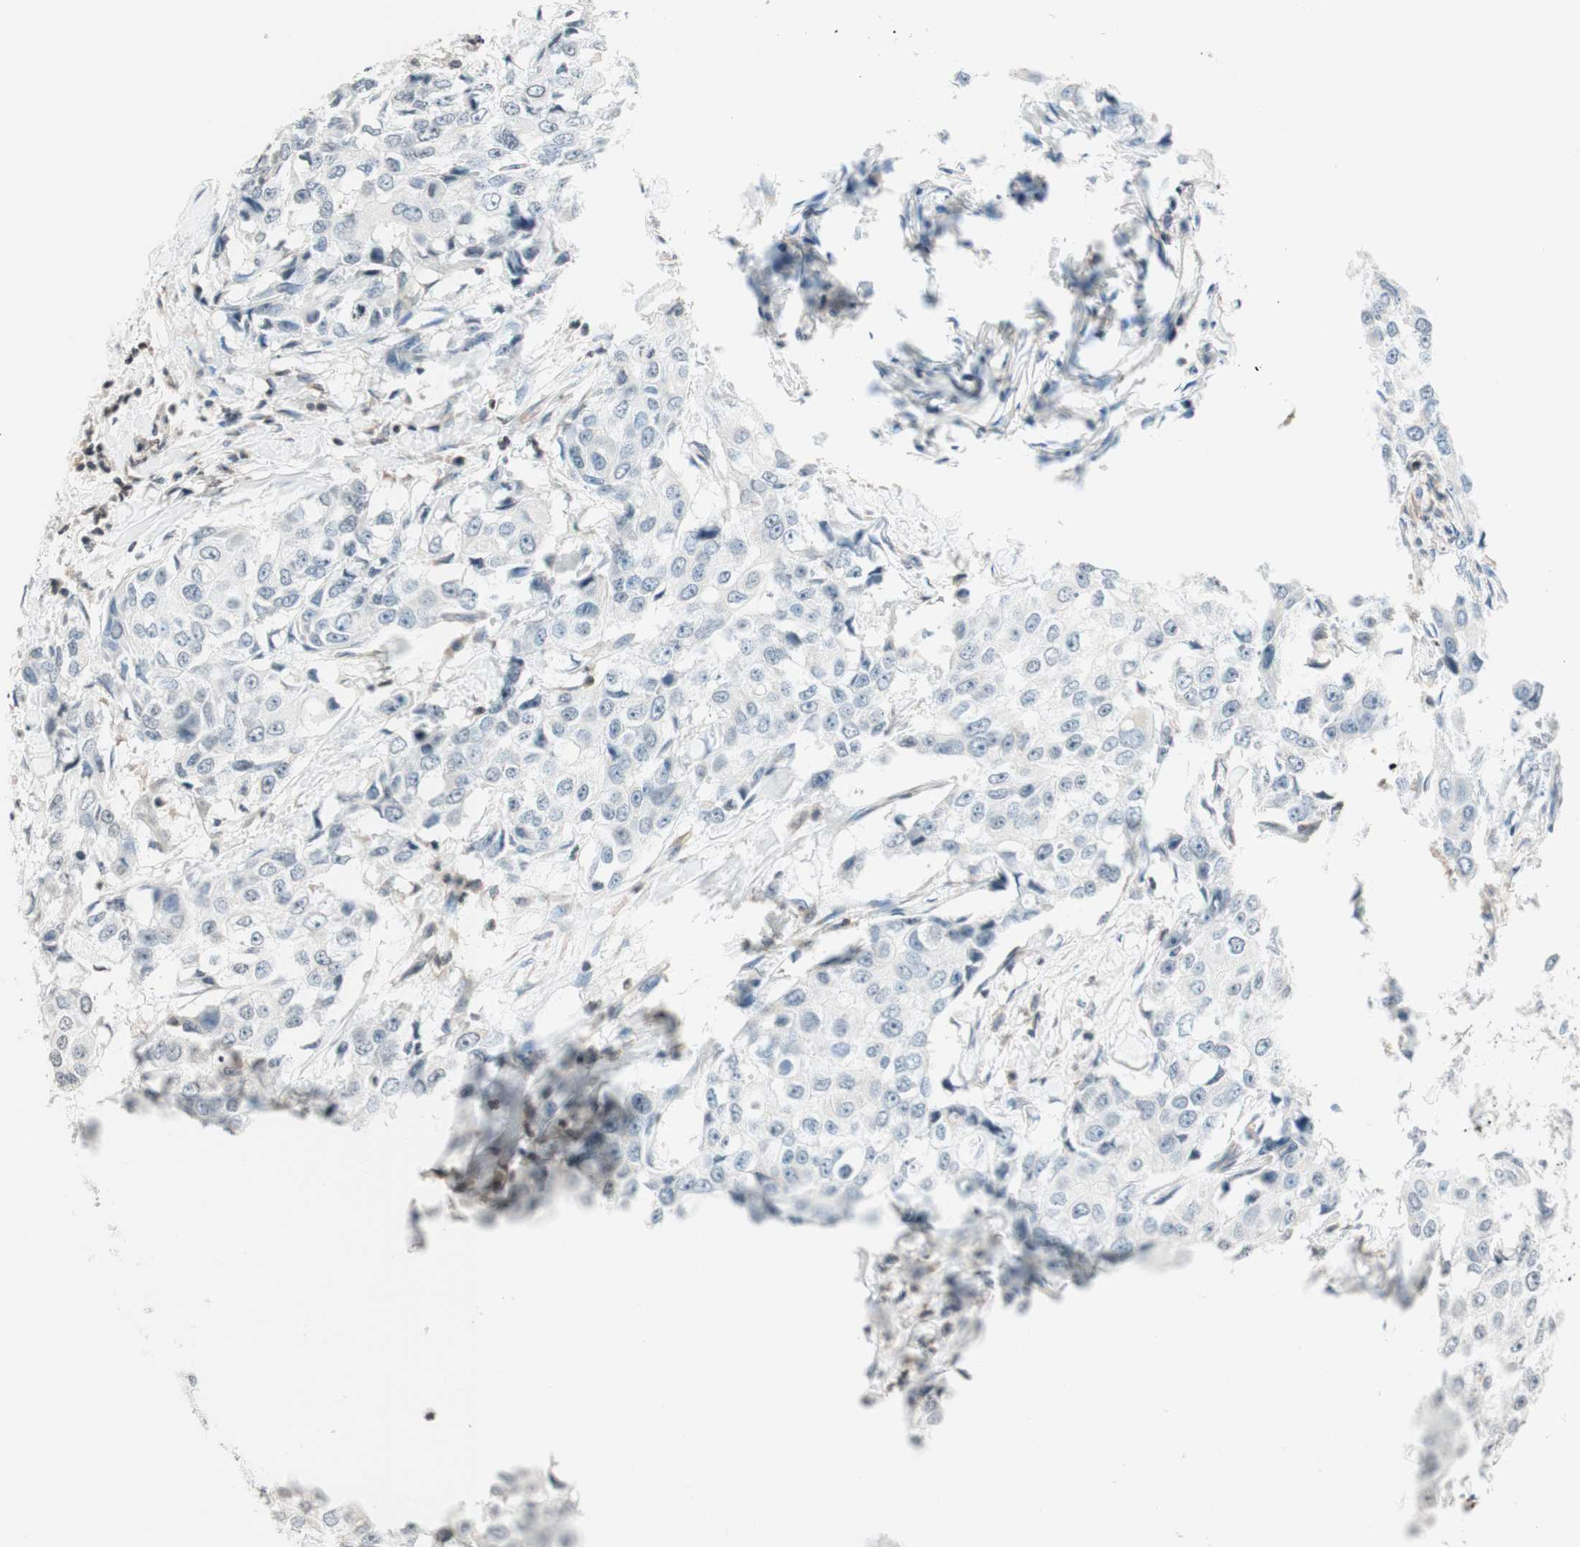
{"staining": {"intensity": "negative", "quantity": "none", "location": "none"}, "tissue": "breast cancer", "cell_type": "Tumor cells", "image_type": "cancer", "snomed": [{"axis": "morphology", "description": "Duct carcinoma"}, {"axis": "topography", "description": "Breast"}], "caption": "Immunohistochemistry (IHC) of human breast cancer demonstrates no positivity in tumor cells. The staining is performed using DAB brown chromogen with nuclei counter-stained in using hematoxylin.", "gene": "WIPF1", "patient": {"sex": "female", "age": 27}}